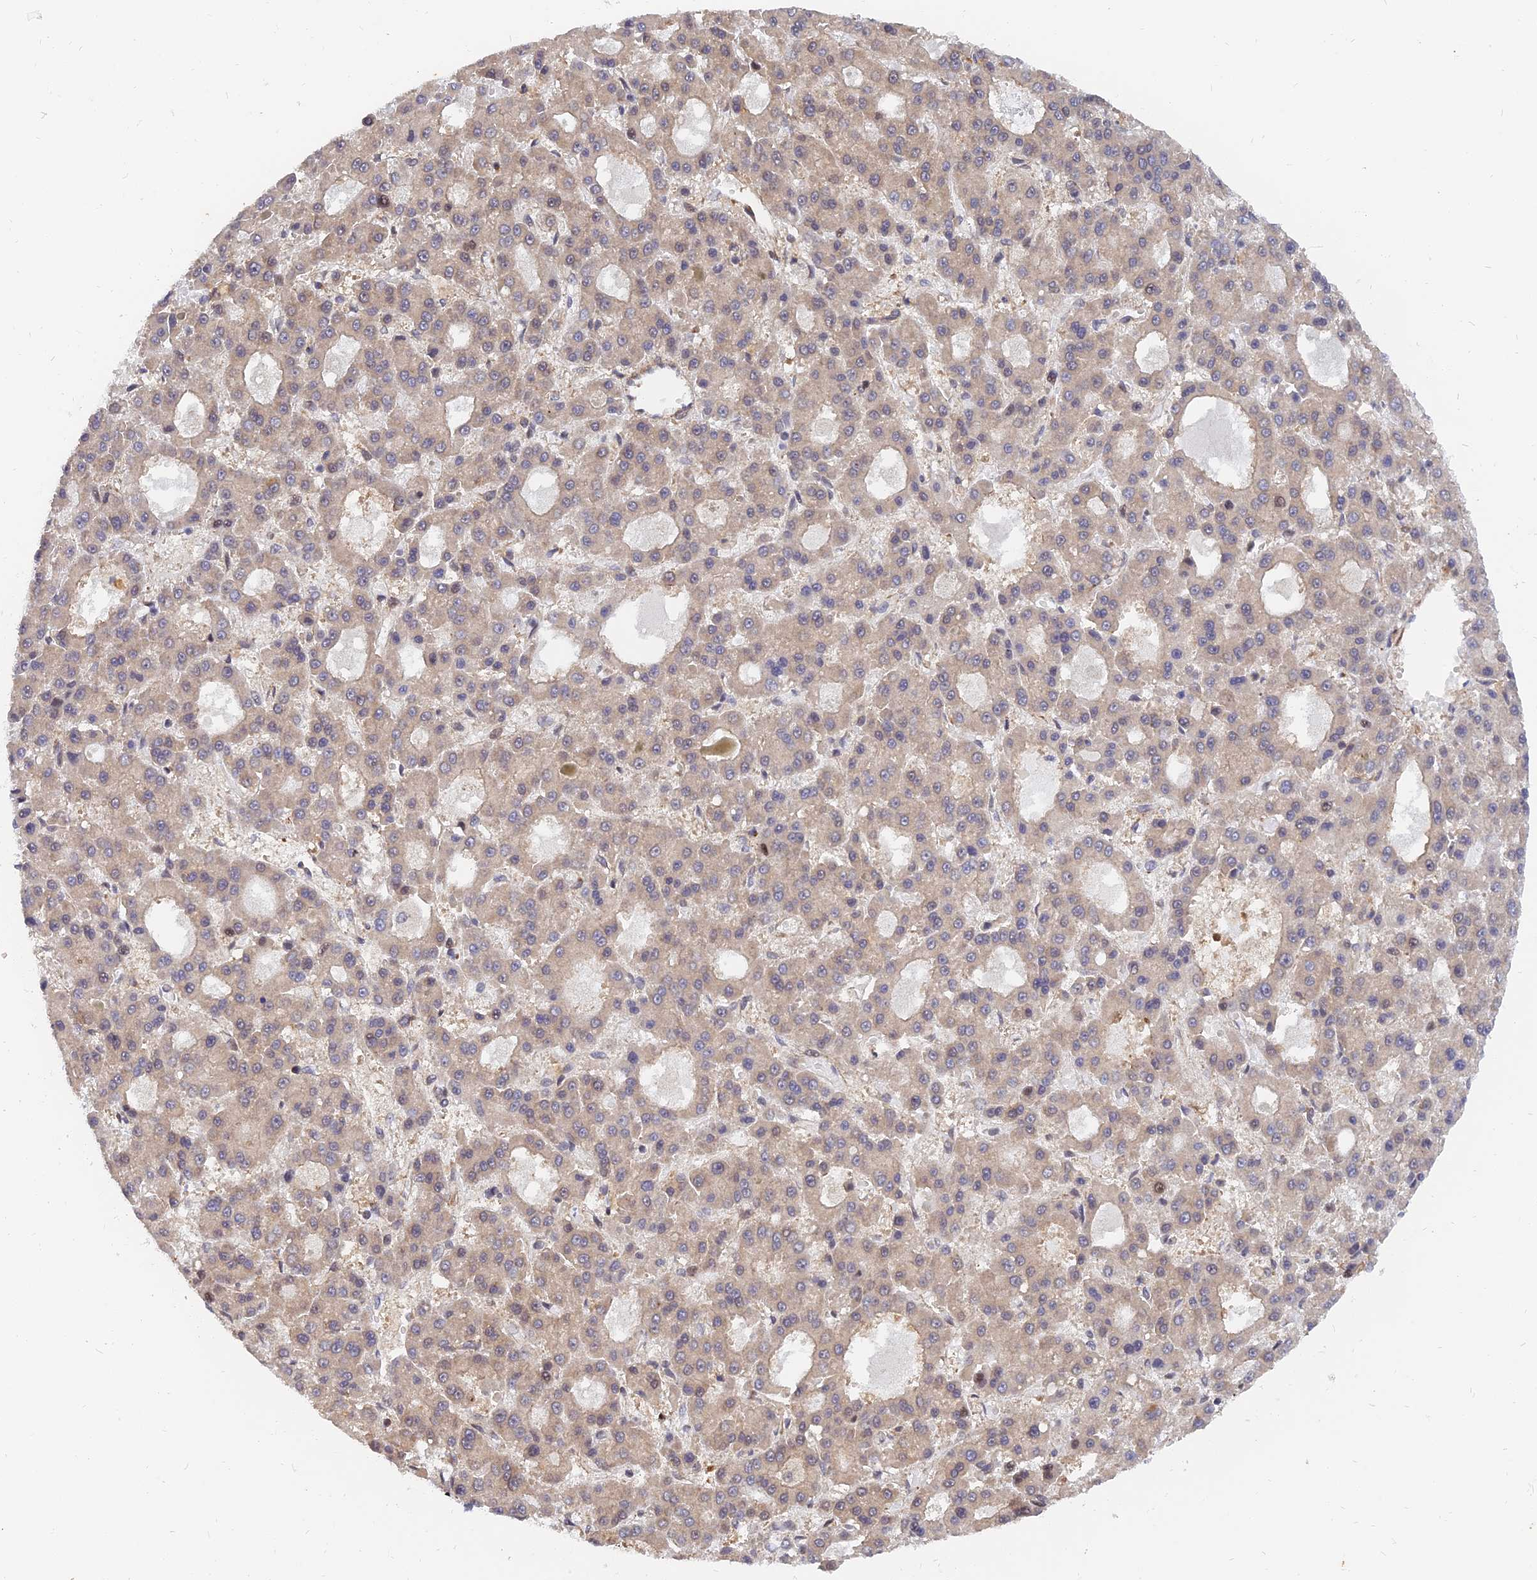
{"staining": {"intensity": "weak", "quantity": "25%-75%", "location": "cytoplasmic/membranous,nuclear"}, "tissue": "liver cancer", "cell_type": "Tumor cells", "image_type": "cancer", "snomed": [{"axis": "morphology", "description": "Carcinoma, Hepatocellular, NOS"}, {"axis": "topography", "description": "Liver"}], "caption": "Protein expression analysis of human hepatocellular carcinoma (liver) reveals weak cytoplasmic/membranous and nuclear expression in approximately 25%-75% of tumor cells.", "gene": "WDR41", "patient": {"sex": "male", "age": 70}}